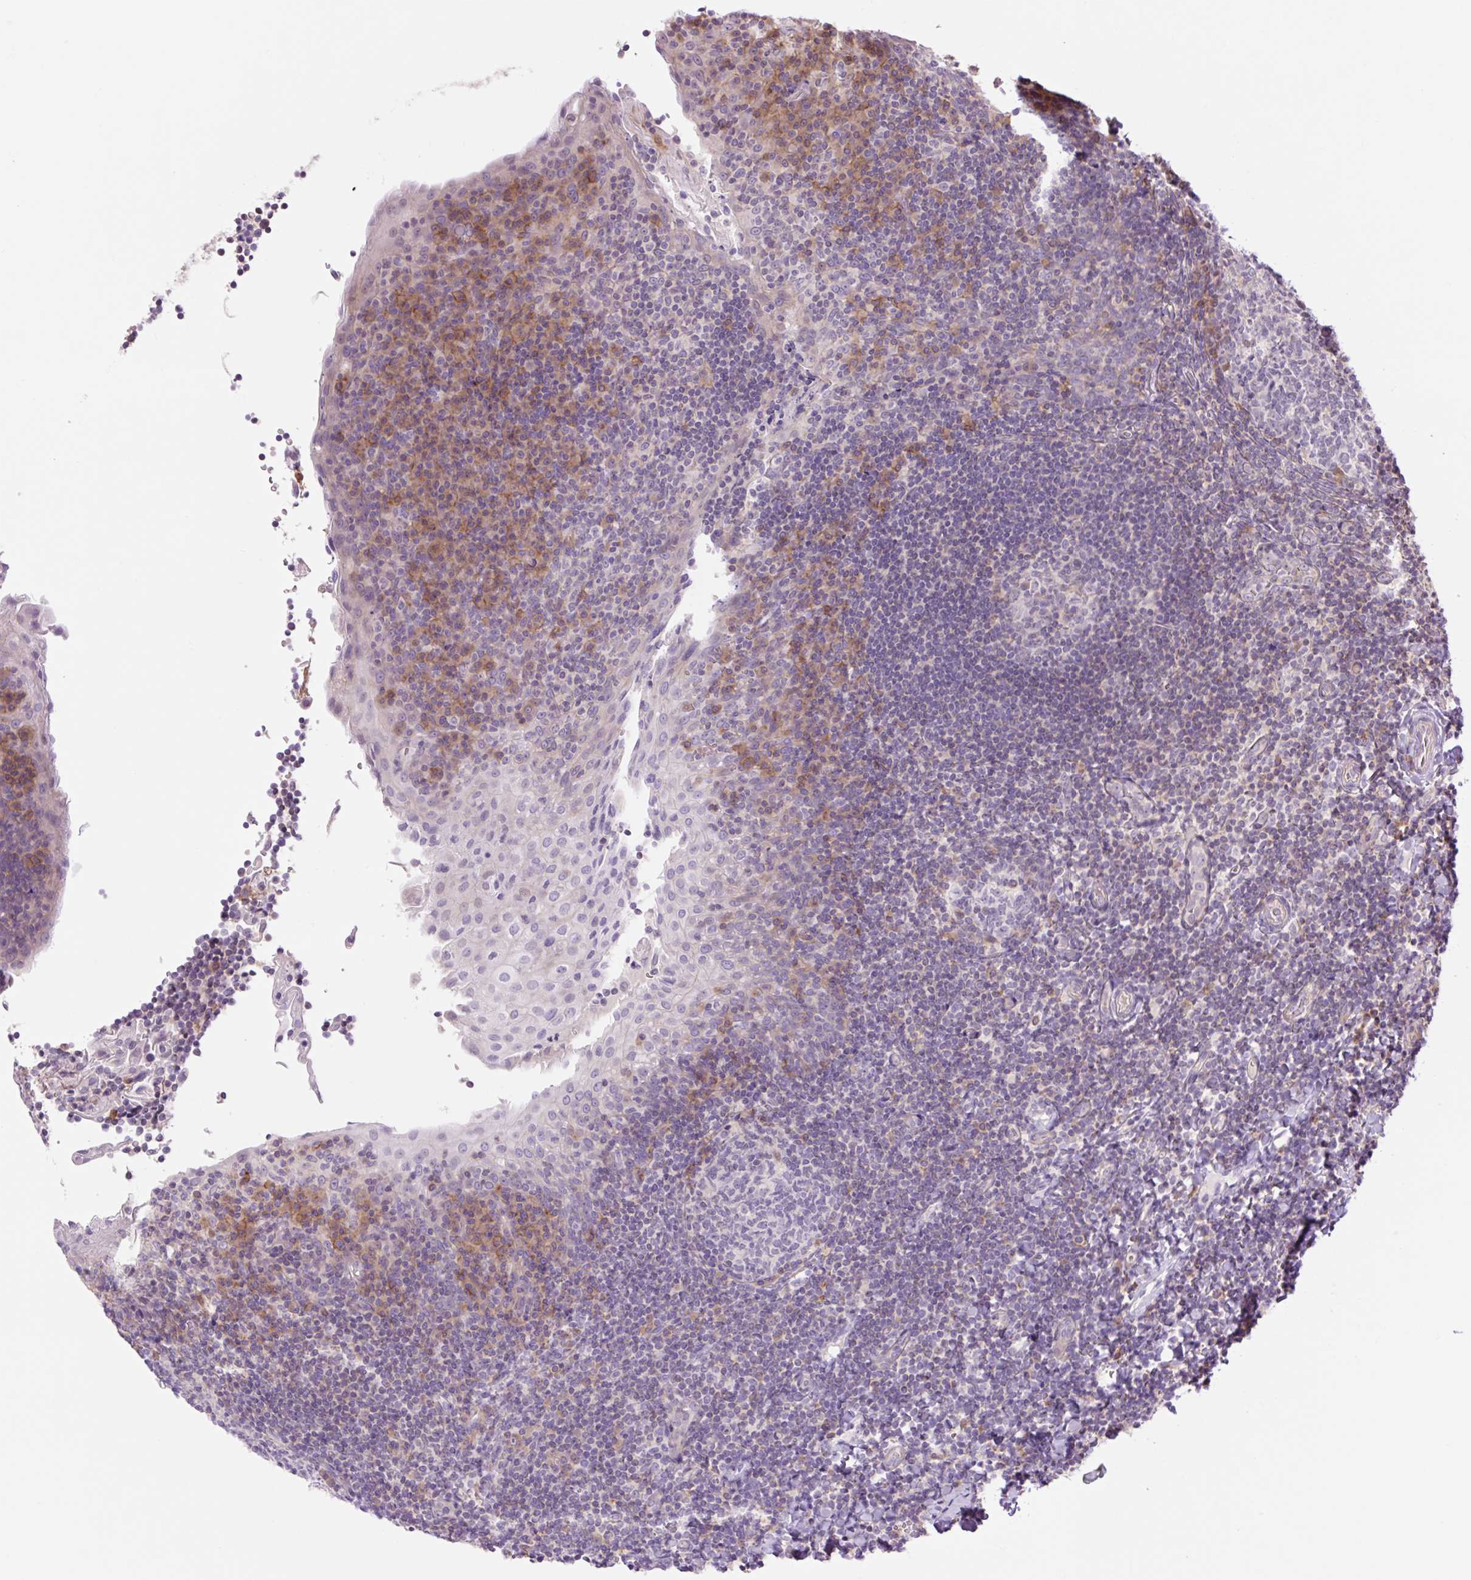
{"staining": {"intensity": "negative", "quantity": "none", "location": "none"}, "tissue": "tonsil", "cell_type": "Germinal center cells", "image_type": "normal", "snomed": [{"axis": "morphology", "description": "Normal tissue, NOS"}, {"axis": "topography", "description": "Tonsil"}], "caption": "Histopathology image shows no protein expression in germinal center cells of normal tonsil. (Brightfield microscopy of DAB (3,3'-diaminobenzidine) immunohistochemistry (IHC) at high magnification).", "gene": "GRID2", "patient": {"sex": "male", "age": 17}}